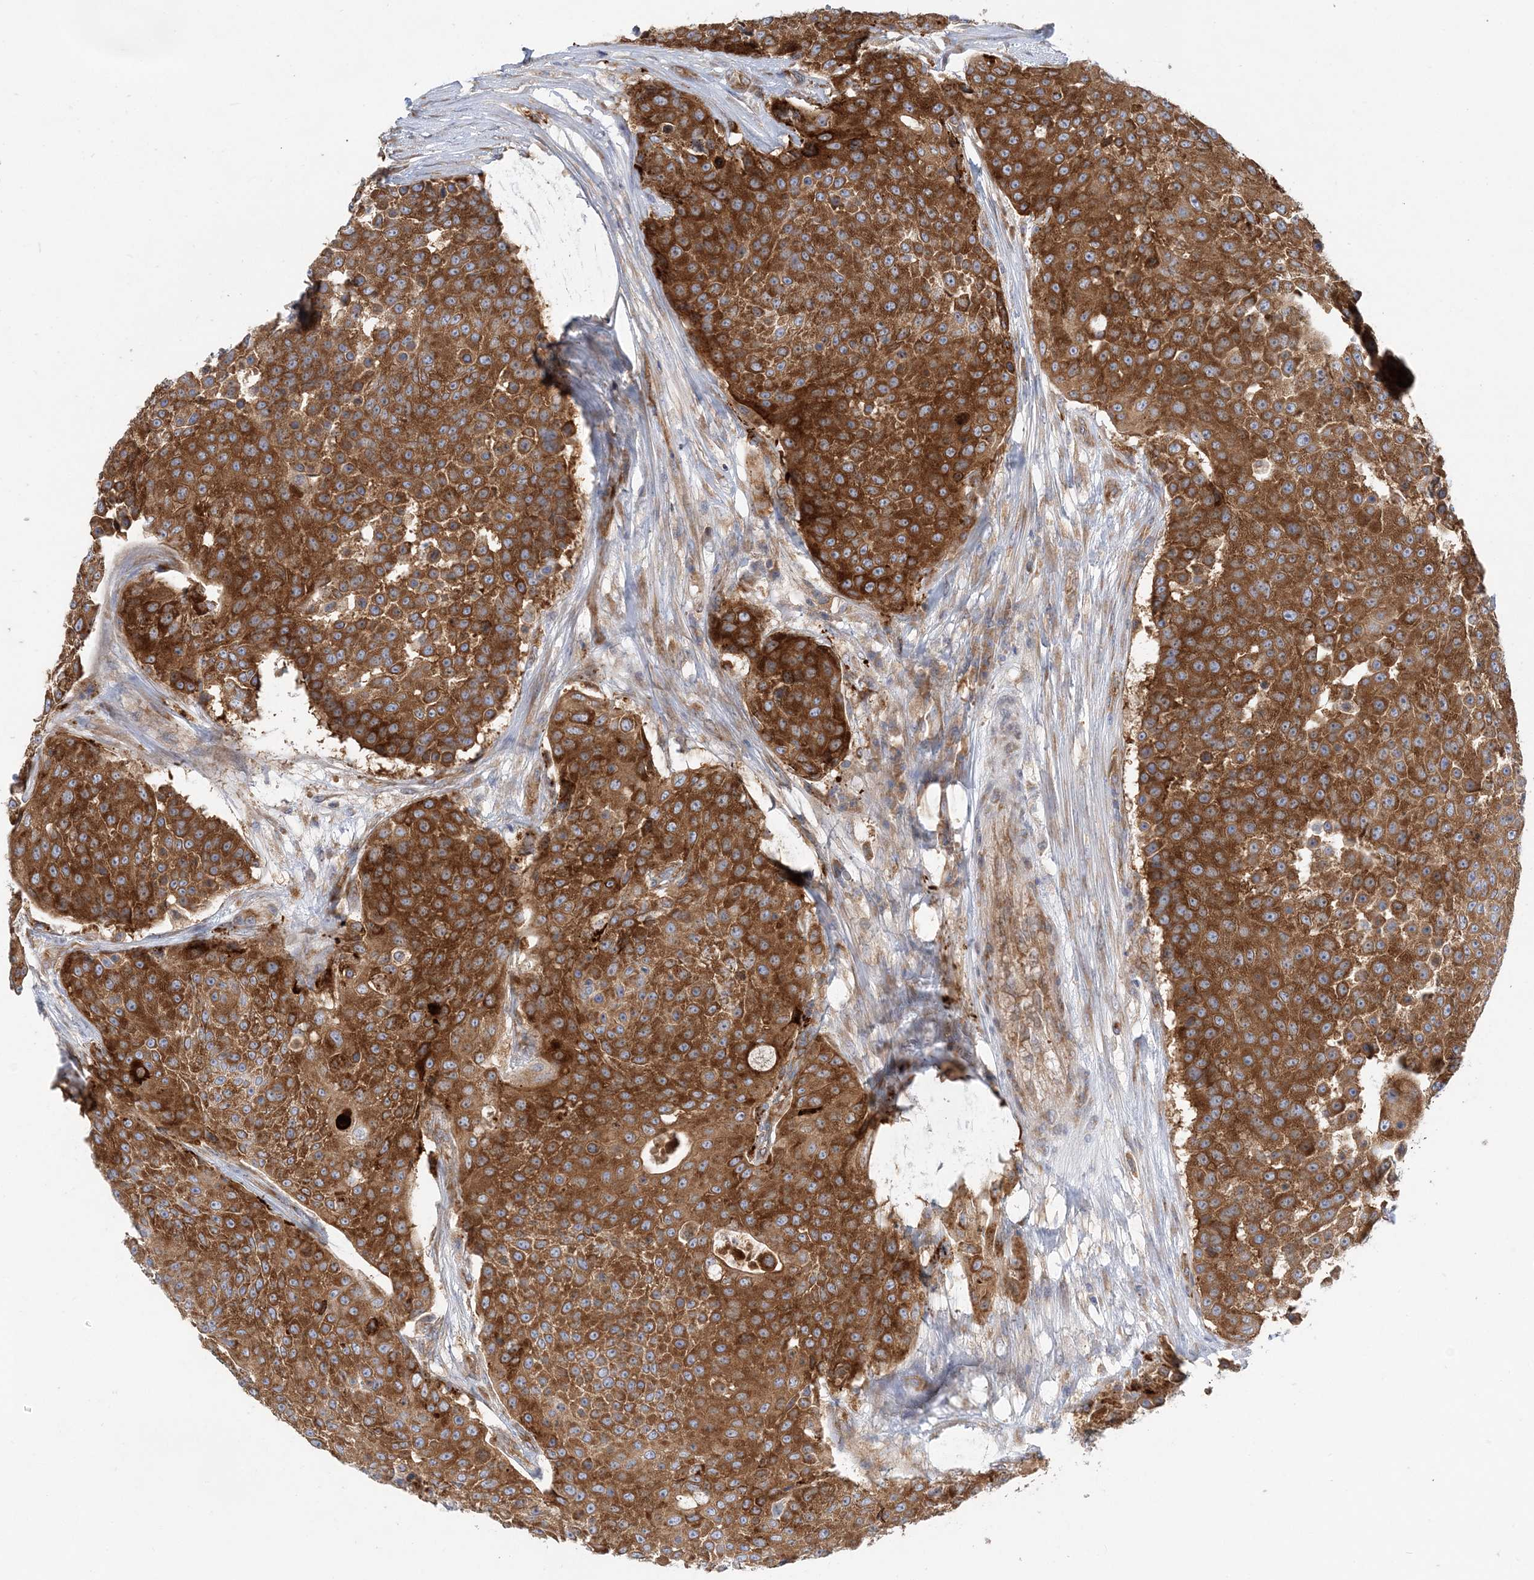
{"staining": {"intensity": "strong", "quantity": ">75%", "location": "cytoplasmic/membranous"}, "tissue": "urothelial cancer", "cell_type": "Tumor cells", "image_type": "cancer", "snomed": [{"axis": "morphology", "description": "Urothelial carcinoma, High grade"}, {"axis": "topography", "description": "Urinary bladder"}], "caption": "Protein analysis of urothelial carcinoma (high-grade) tissue shows strong cytoplasmic/membranous positivity in approximately >75% of tumor cells.", "gene": "LARP4B", "patient": {"sex": "female", "age": 63}}